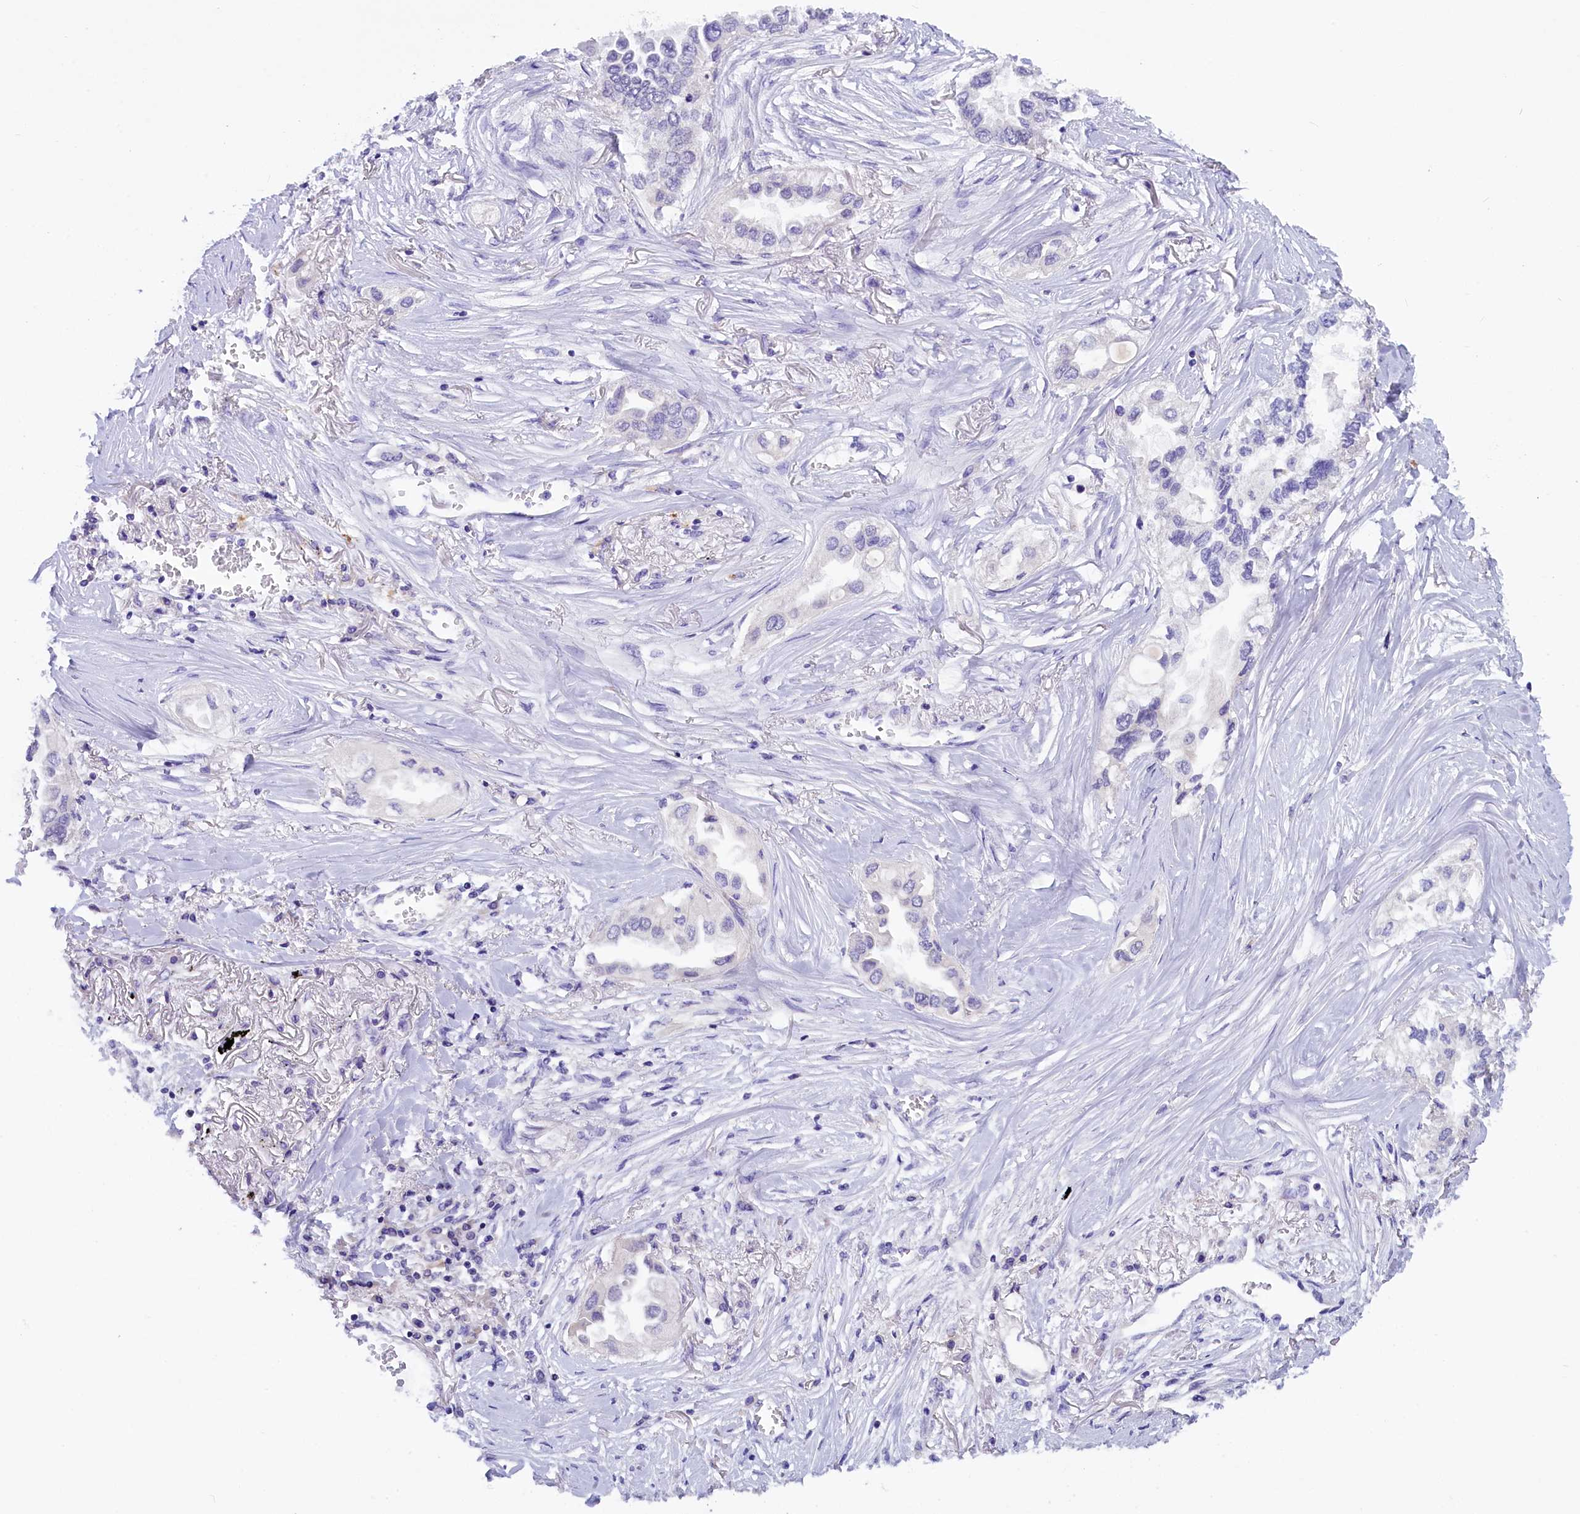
{"staining": {"intensity": "negative", "quantity": "none", "location": "none"}, "tissue": "lung cancer", "cell_type": "Tumor cells", "image_type": "cancer", "snomed": [{"axis": "morphology", "description": "Adenocarcinoma, NOS"}, {"axis": "topography", "description": "Lung"}], "caption": "Immunohistochemistry (IHC) of human lung cancer displays no expression in tumor cells. (Stains: DAB immunohistochemistry with hematoxylin counter stain, Microscopy: brightfield microscopy at high magnification).", "gene": "RTTN", "patient": {"sex": "female", "age": 76}}